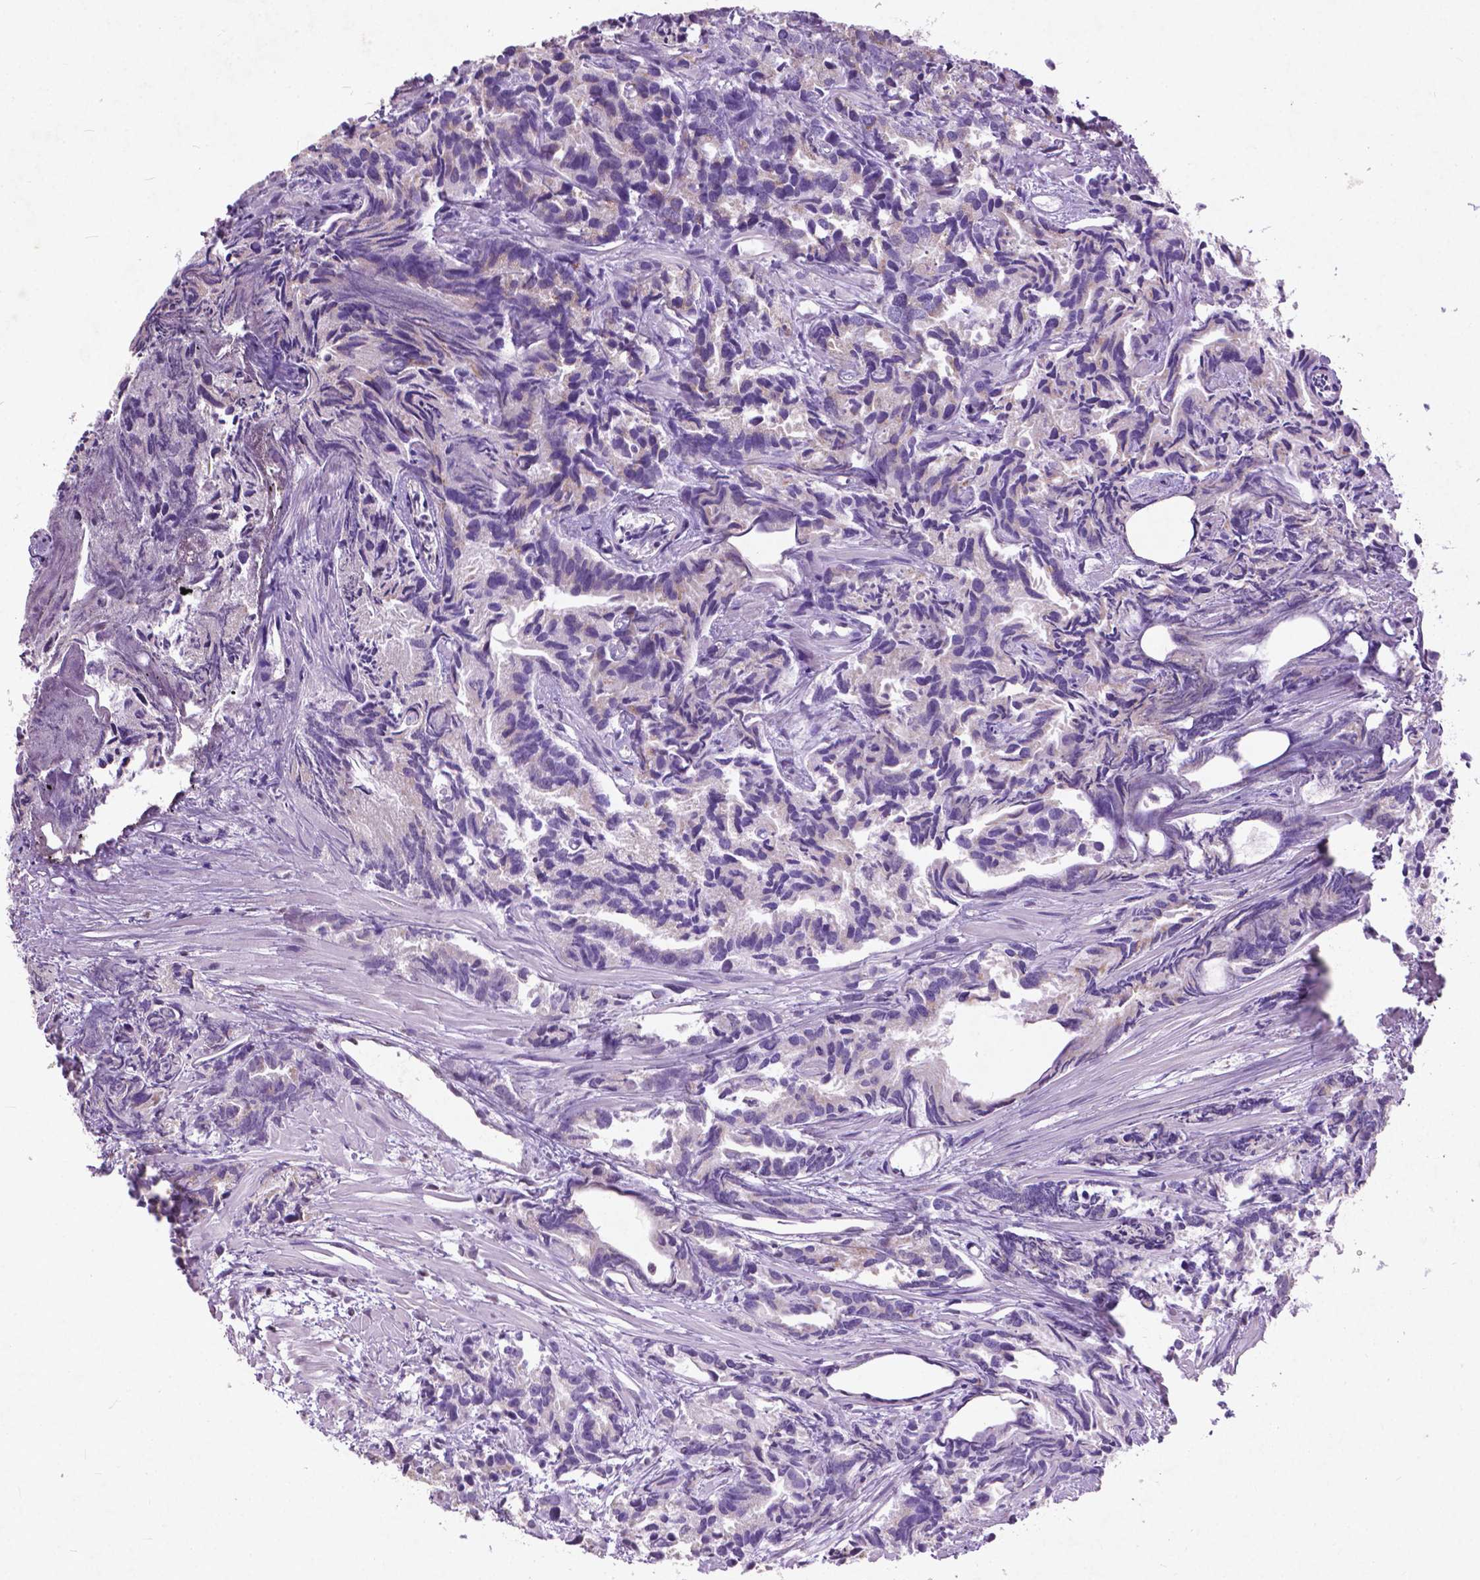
{"staining": {"intensity": "negative", "quantity": "none", "location": "none"}, "tissue": "prostate cancer", "cell_type": "Tumor cells", "image_type": "cancer", "snomed": [{"axis": "morphology", "description": "Adenocarcinoma, High grade"}, {"axis": "topography", "description": "Prostate"}], "caption": "Image shows no significant protein expression in tumor cells of high-grade adenocarcinoma (prostate). Brightfield microscopy of immunohistochemistry stained with DAB (brown) and hematoxylin (blue), captured at high magnification.", "gene": "ATG4D", "patient": {"sex": "male", "age": 79}}